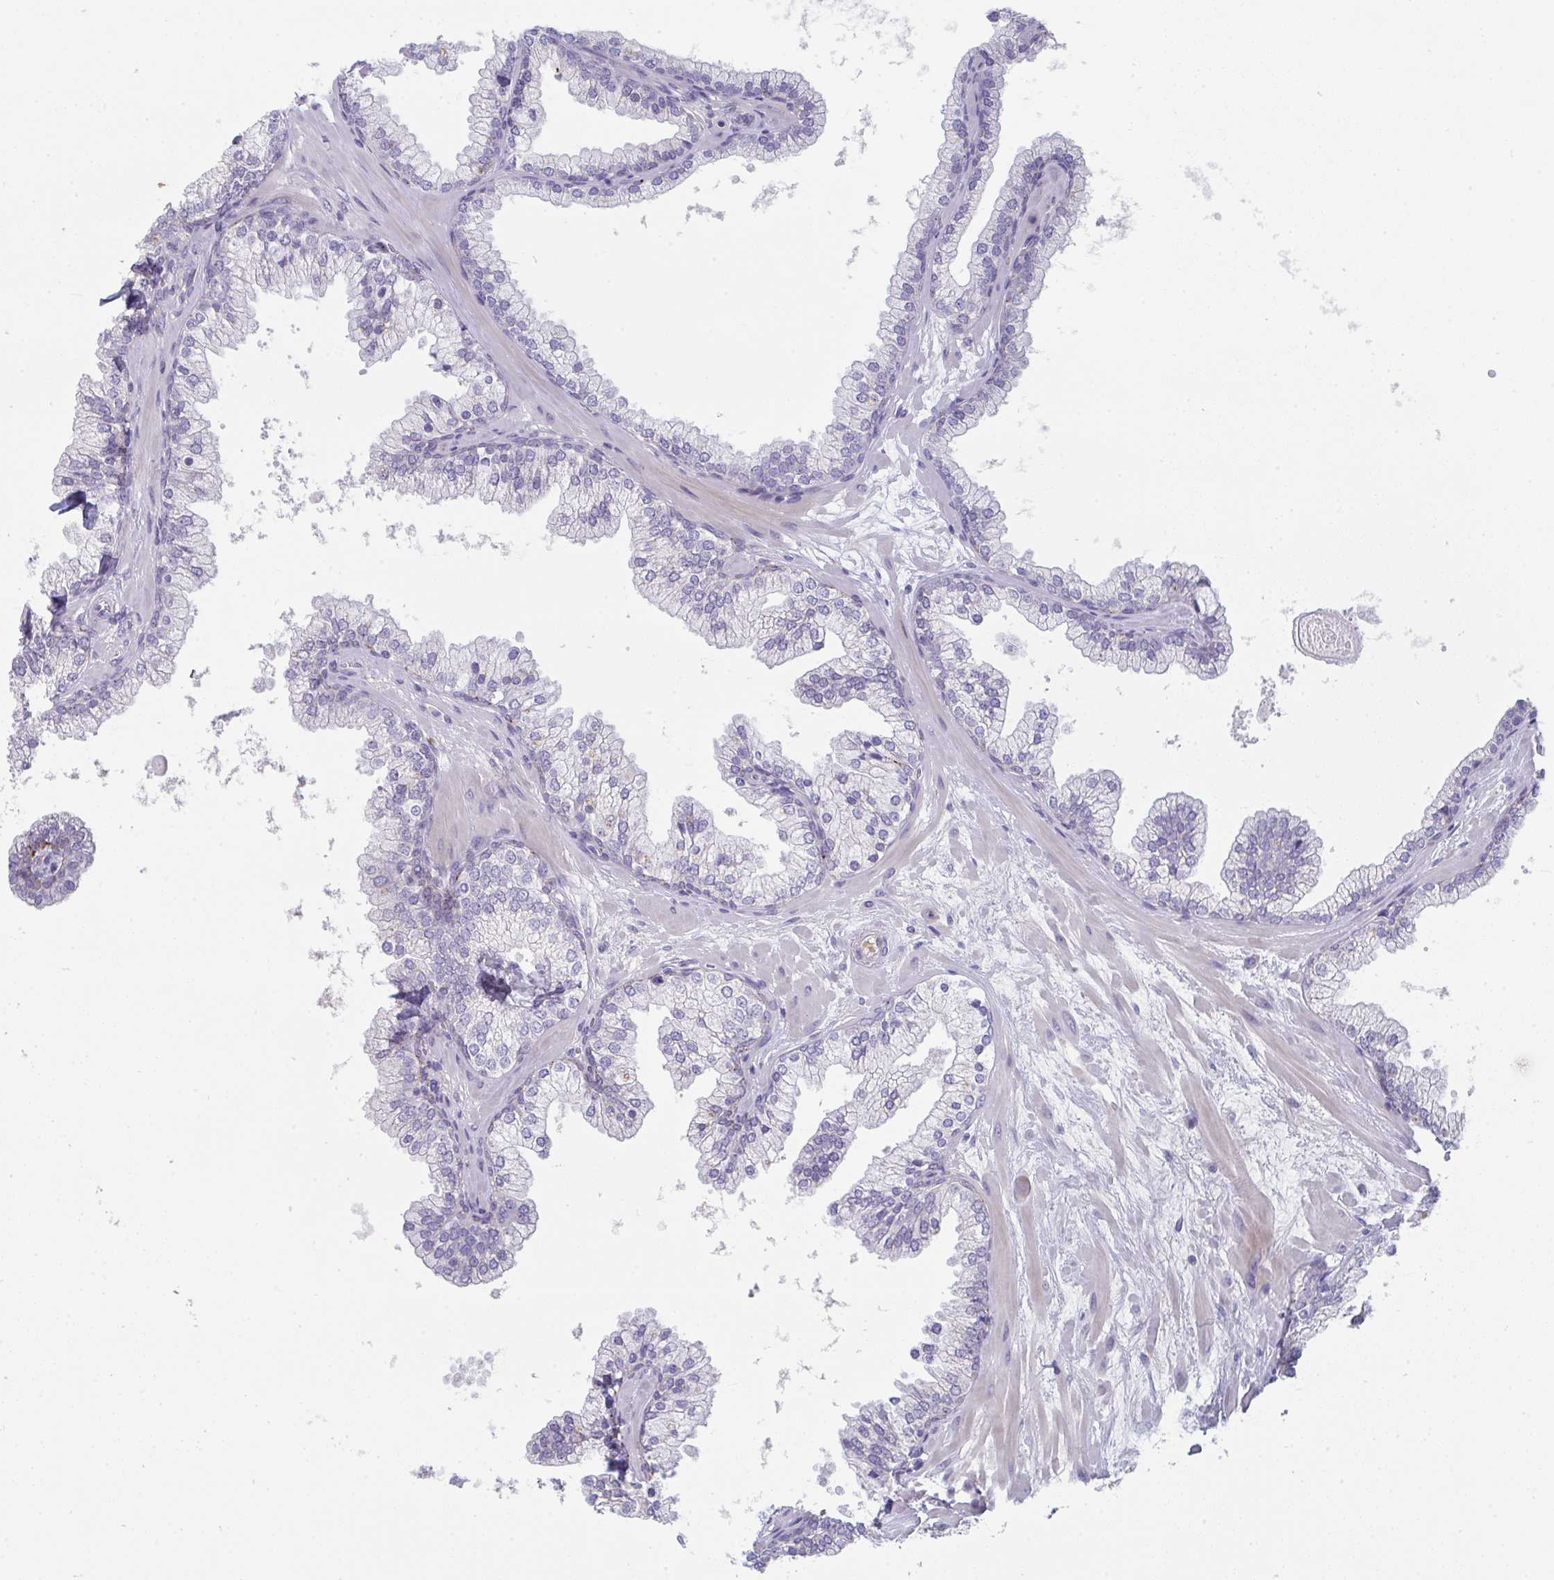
{"staining": {"intensity": "negative", "quantity": "none", "location": "none"}, "tissue": "prostate", "cell_type": "Glandular cells", "image_type": "normal", "snomed": [{"axis": "morphology", "description": "Normal tissue, NOS"}, {"axis": "topography", "description": "Prostate"}, {"axis": "topography", "description": "Peripheral nerve tissue"}], "caption": "This is a photomicrograph of IHC staining of unremarkable prostate, which shows no staining in glandular cells.", "gene": "HGFAC", "patient": {"sex": "male", "age": 61}}